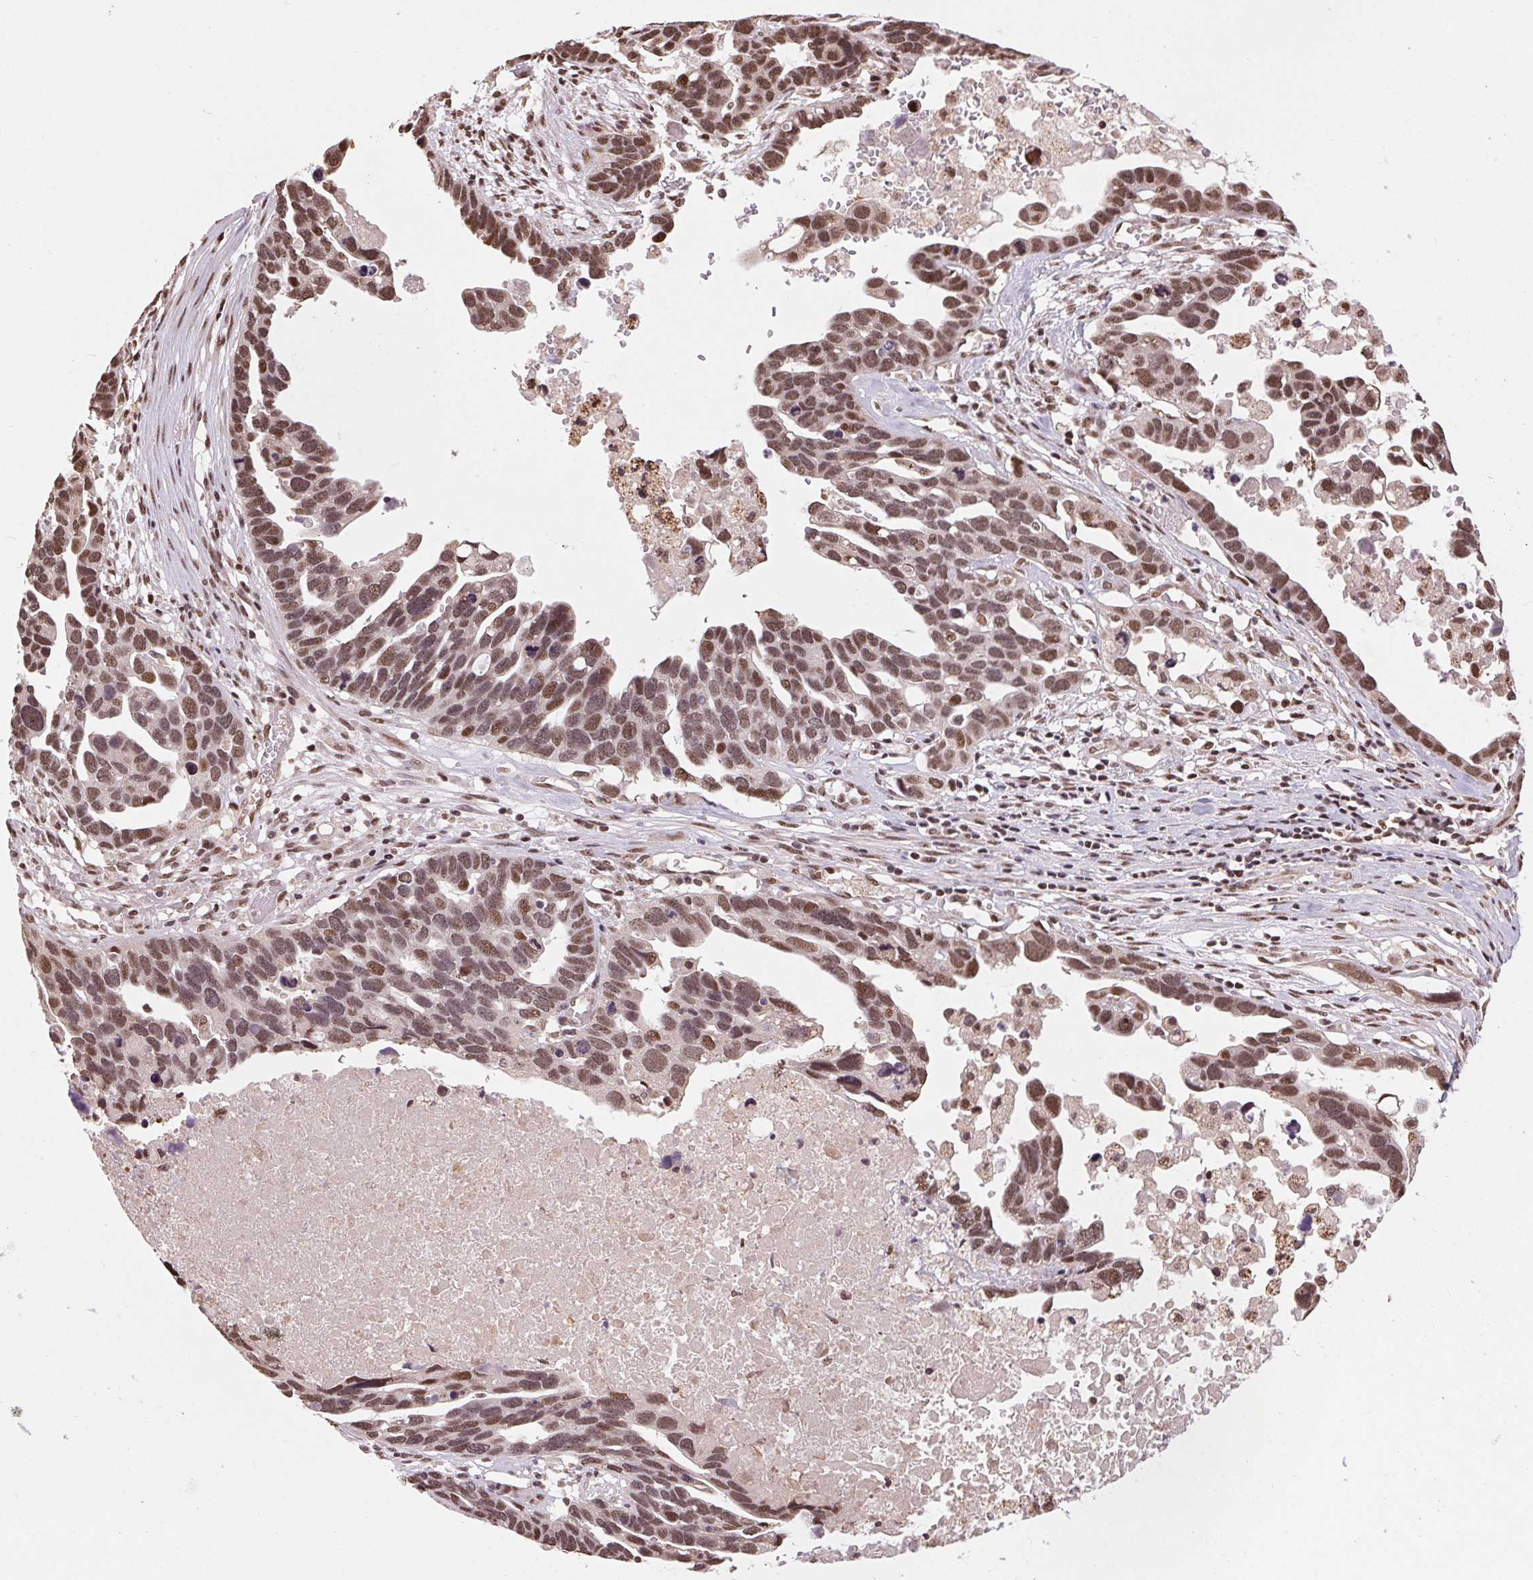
{"staining": {"intensity": "moderate", "quantity": ">75%", "location": "nuclear"}, "tissue": "ovarian cancer", "cell_type": "Tumor cells", "image_type": "cancer", "snomed": [{"axis": "morphology", "description": "Cystadenocarcinoma, serous, NOS"}, {"axis": "topography", "description": "Ovary"}], "caption": "The image reveals a brown stain indicating the presence of a protein in the nuclear of tumor cells in ovarian cancer.", "gene": "RAD23A", "patient": {"sex": "female", "age": 54}}